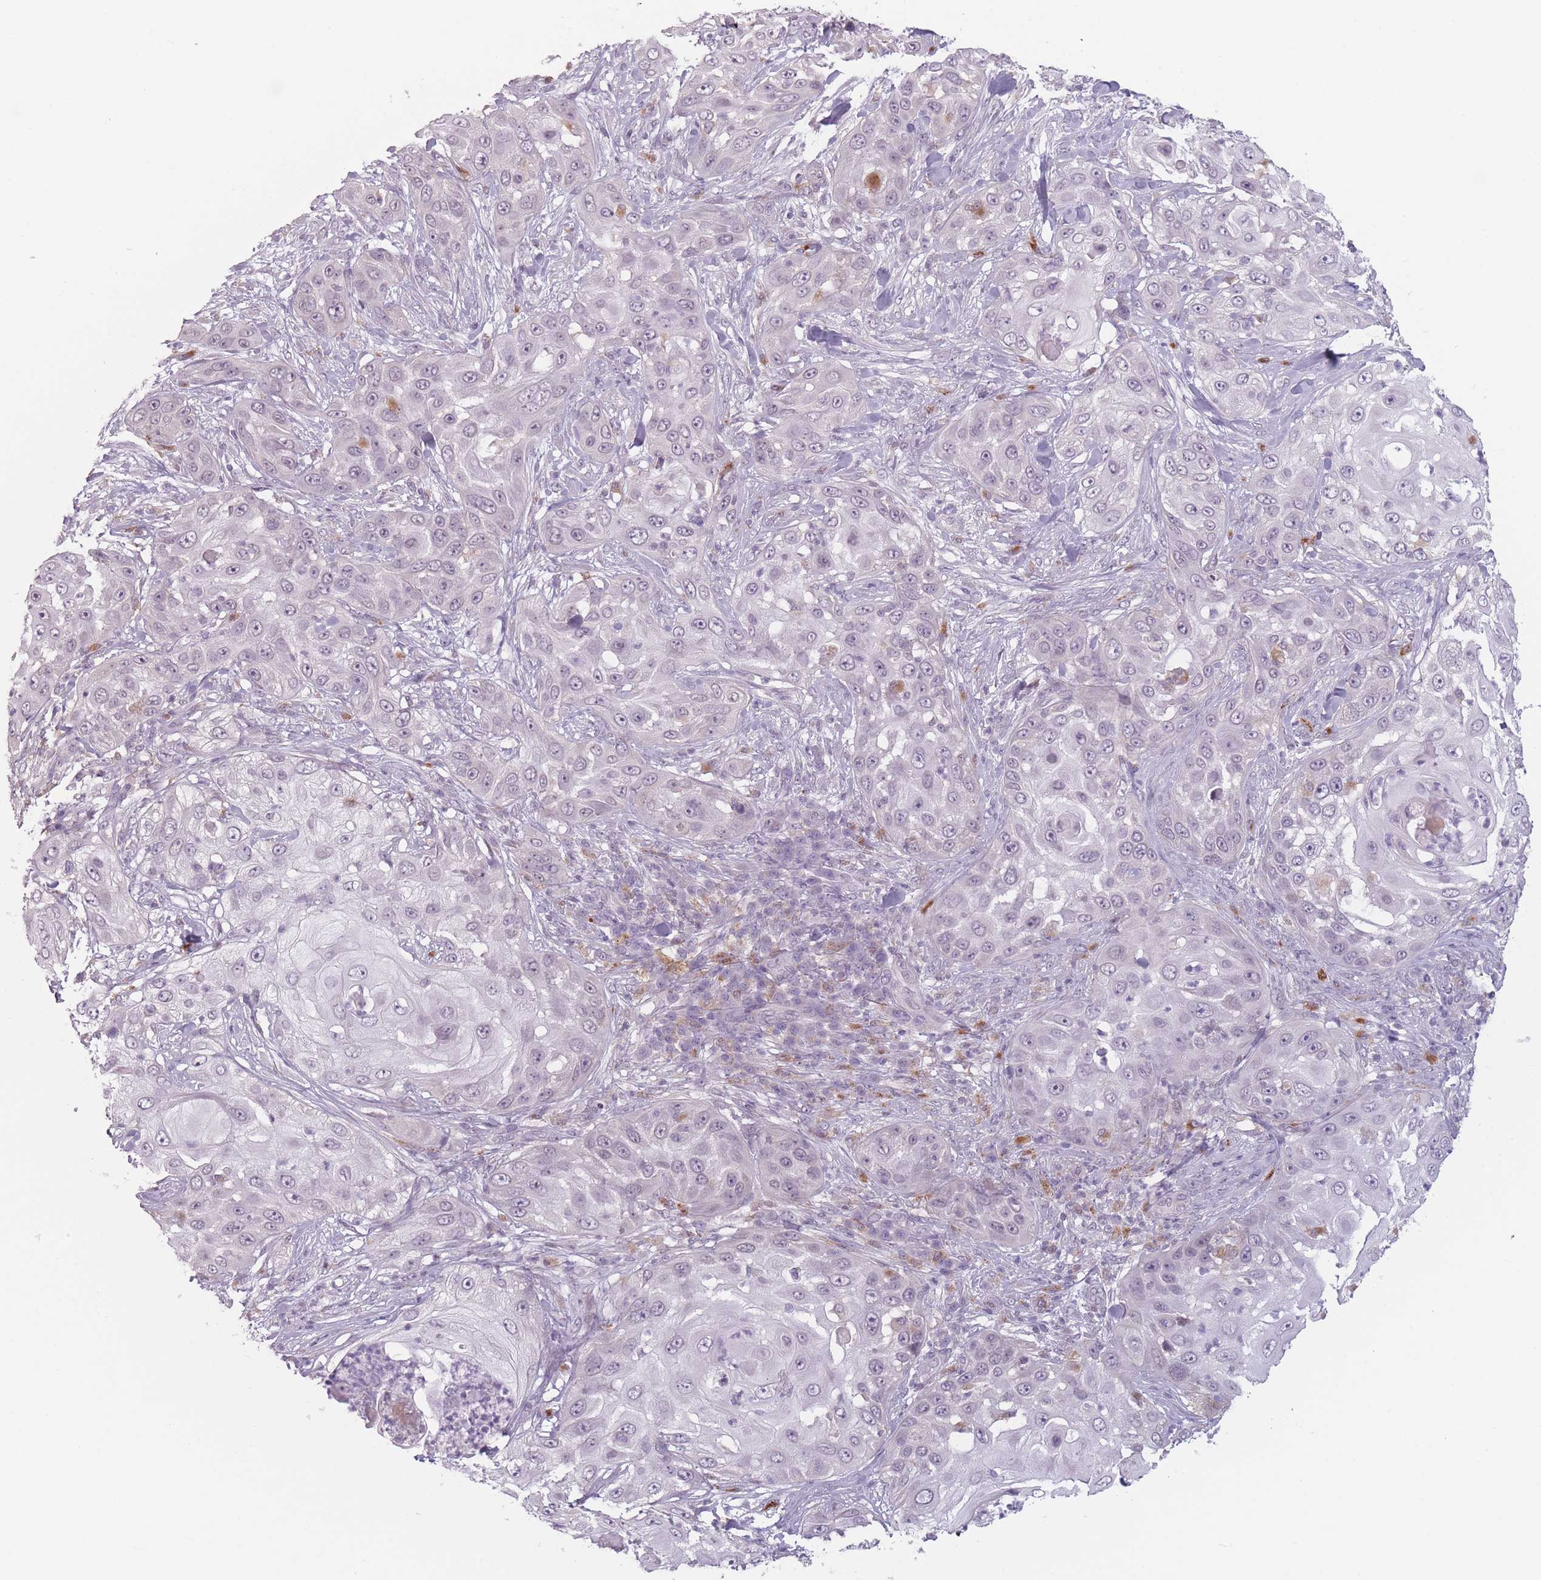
{"staining": {"intensity": "negative", "quantity": "none", "location": "none"}, "tissue": "skin cancer", "cell_type": "Tumor cells", "image_type": "cancer", "snomed": [{"axis": "morphology", "description": "Squamous cell carcinoma, NOS"}, {"axis": "topography", "description": "Skin"}], "caption": "An image of skin cancer (squamous cell carcinoma) stained for a protein displays no brown staining in tumor cells. (Stains: DAB (3,3'-diaminobenzidine) immunohistochemistry (IHC) with hematoxylin counter stain, Microscopy: brightfield microscopy at high magnification).", "gene": "OR10C1", "patient": {"sex": "female", "age": 44}}